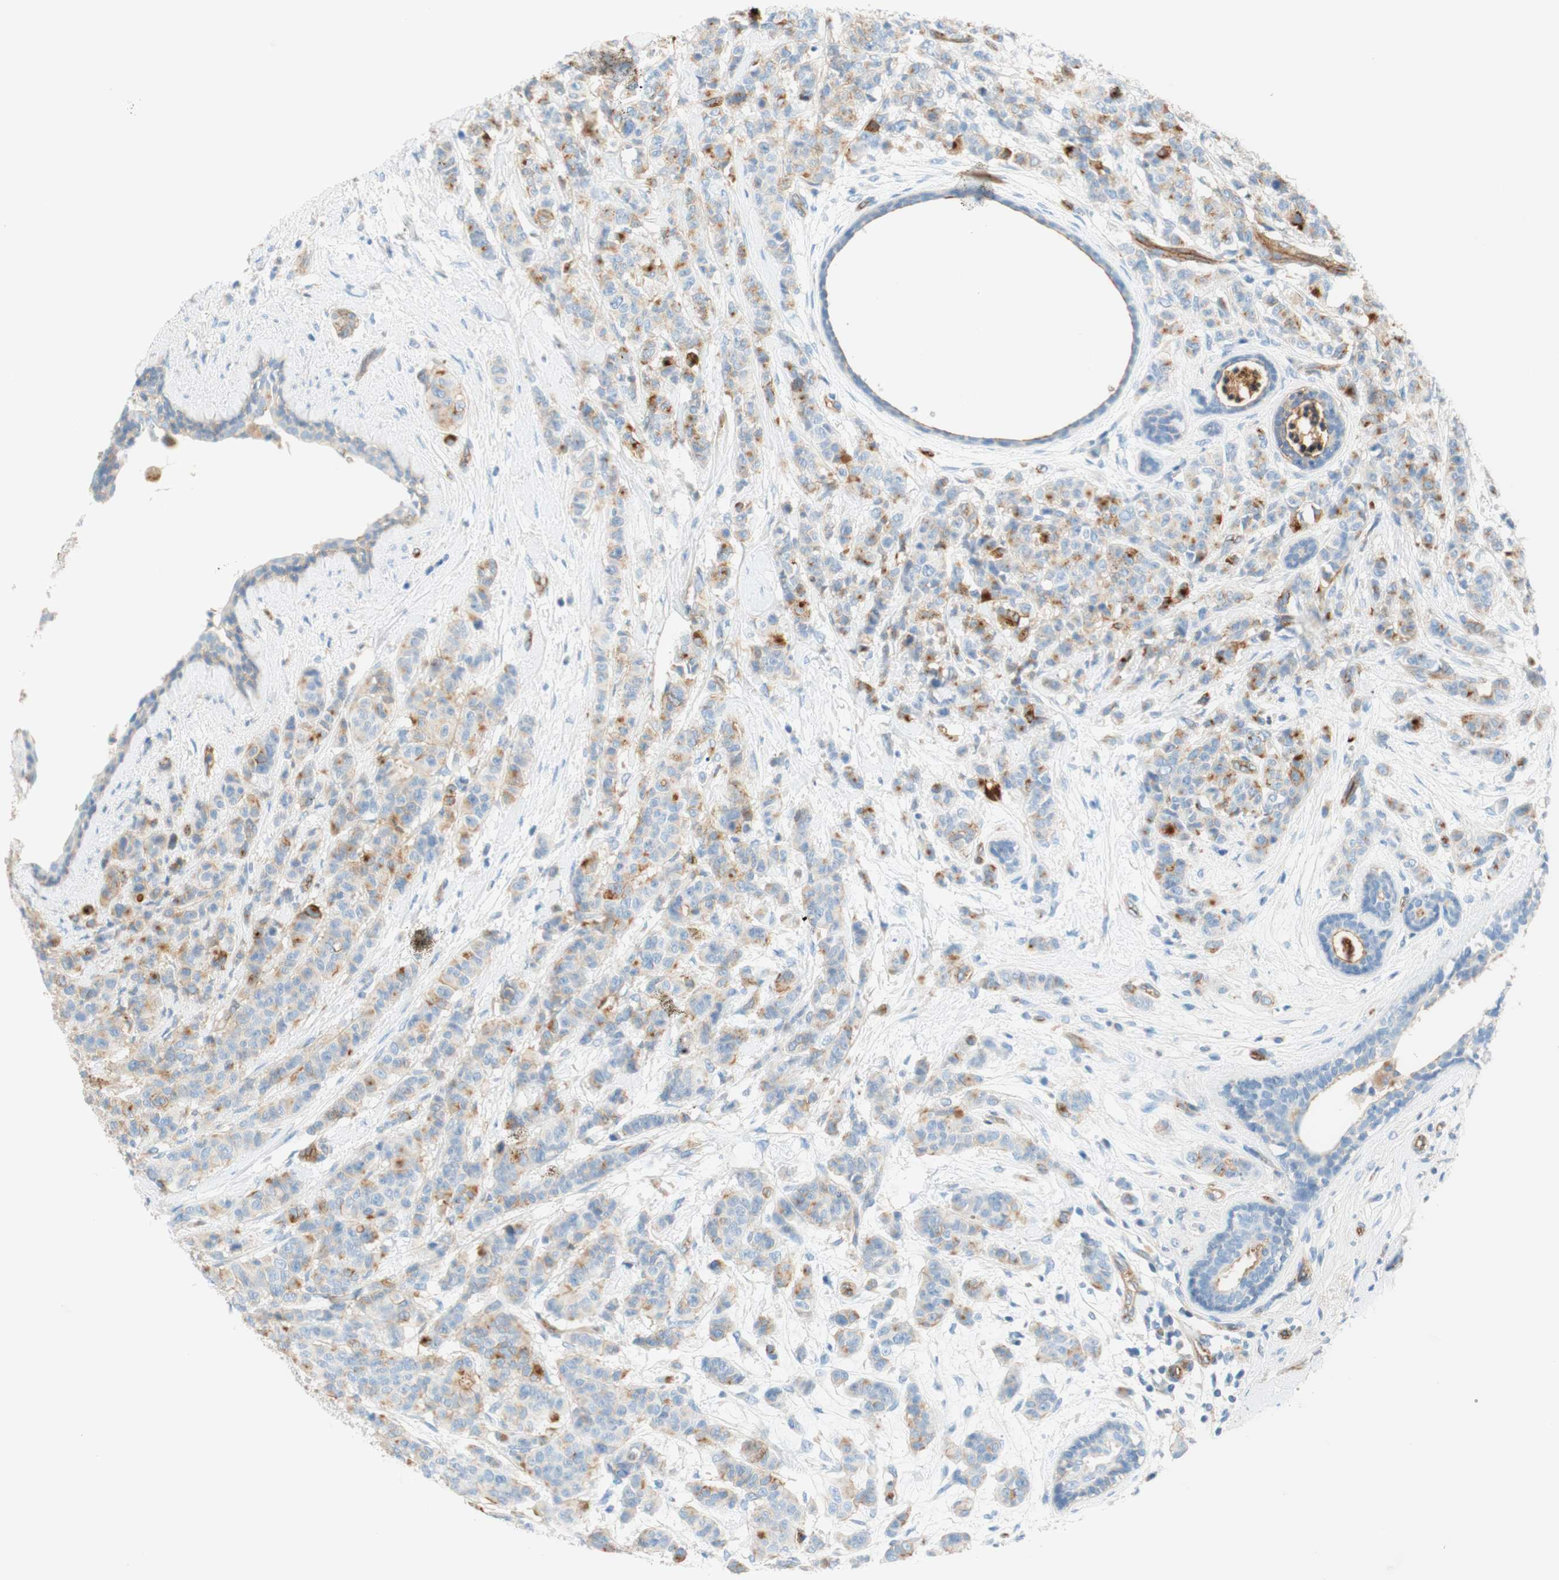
{"staining": {"intensity": "moderate", "quantity": "<25%", "location": "cytoplasmic/membranous"}, "tissue": "breast cancer", "cell_type": "Tumor cells", "image_type": "cancer", "snomed": [{"axis": "morphology", "description": "Normal tissue, NOS"}, {"axis": "morphology", "description": "Duct carcinoma"}, {"axis": "topography", "description": "Breast"}], "caption": "Human breast infiltrating ductal carcinoma stained with a protein marker displays moderate staining in tumor cells.", "gene": "STOM", "patient": {"sex": "female", "age": 40}}